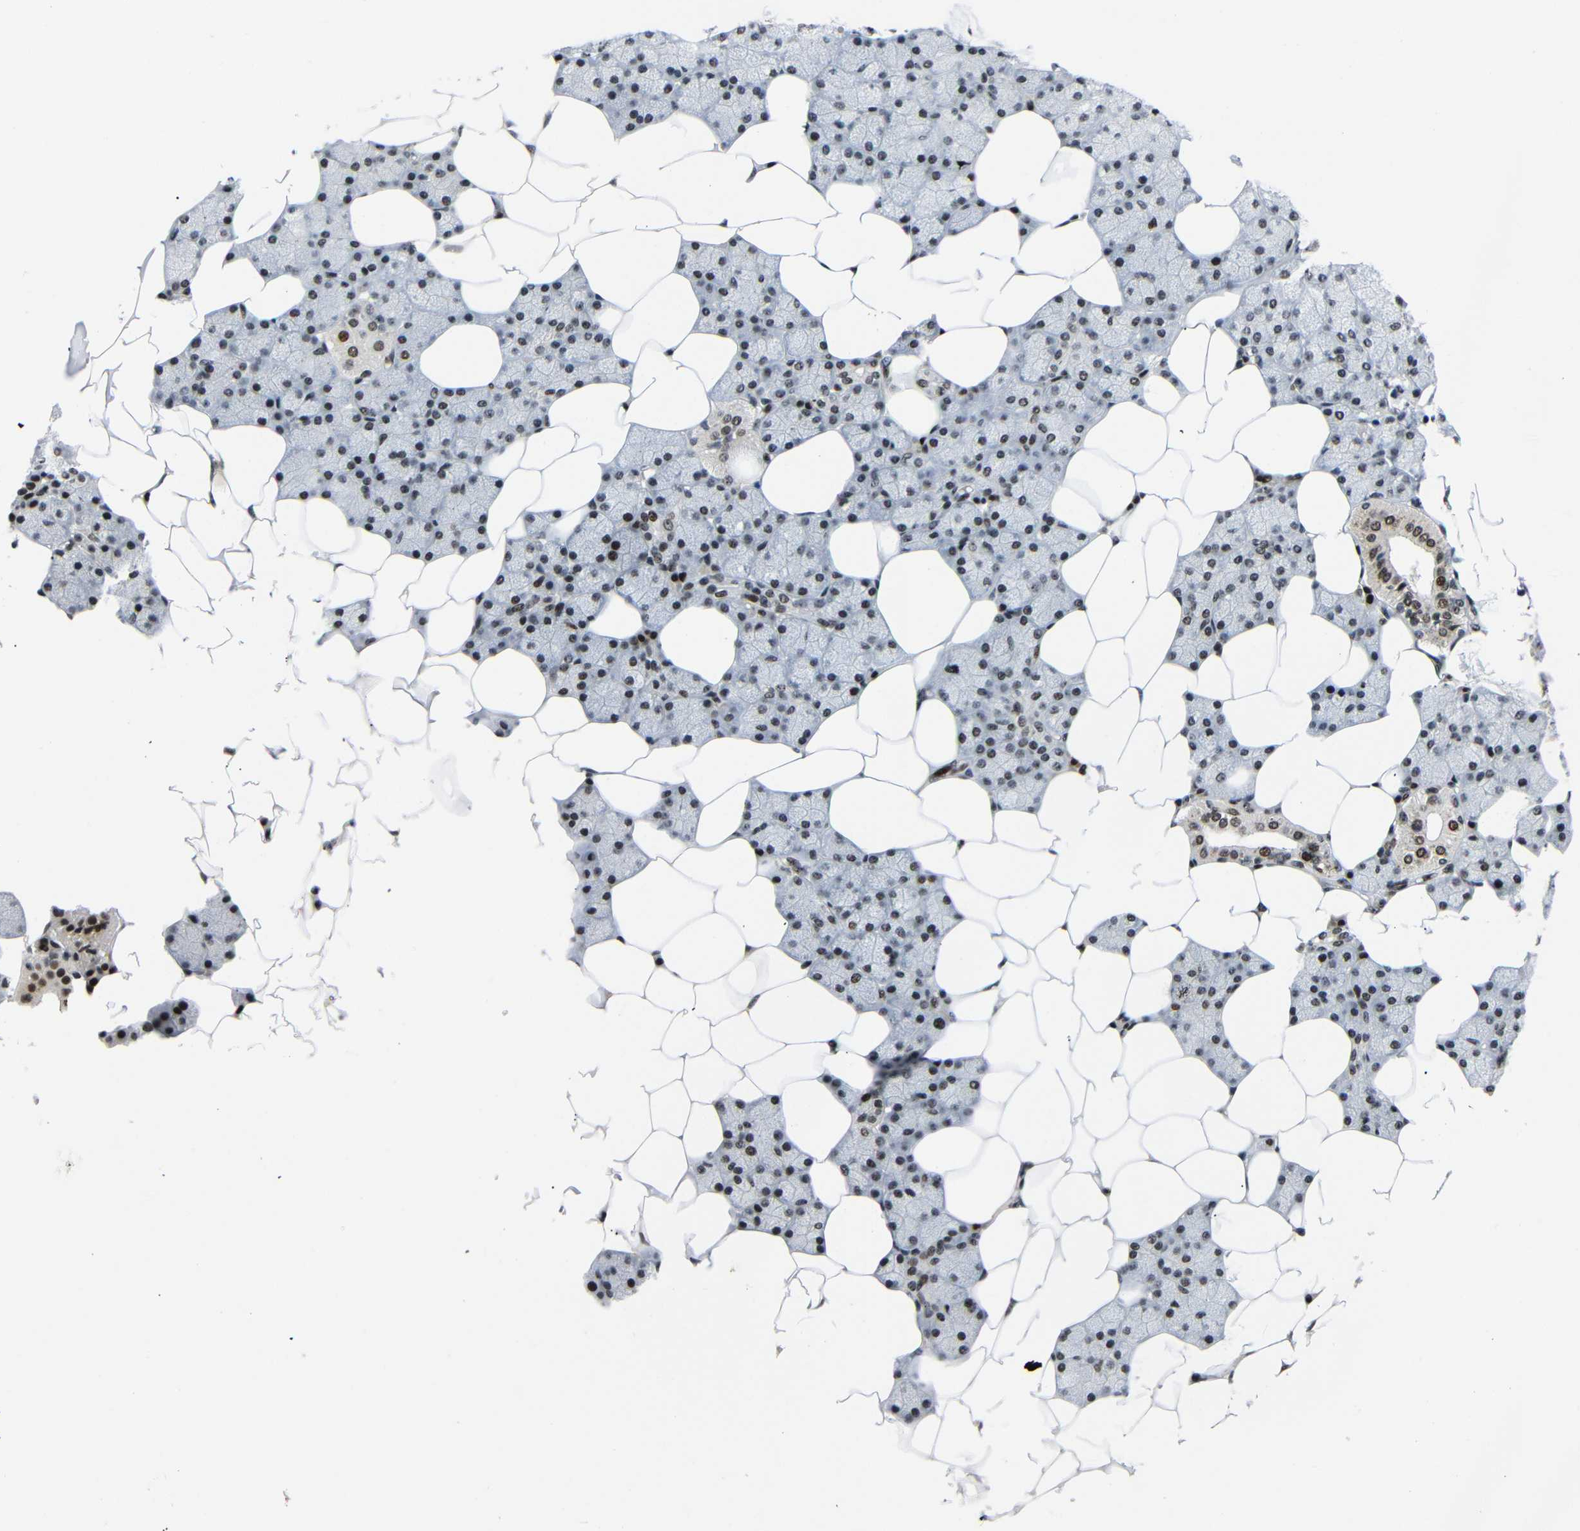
{"staining": {"intensity": "strong", "quantity": ">75%", "location": "nuclear"}, "tissue": "salivary gland", "cell_type": "Glandular cells", "image_type": "normal", "snomed": [{"axis": "morphology", "description": "Normal tissue, NOS"}, {"axis": "topography", "description": "Salivary gland"}], "caption": "Protein staining displays strong nuclear staining in about >75% of glandular cells in unremarkable salivary gland. (Stains: DAB in brown, nuclei in blue, Microscopy: brightfield microscopy at high magnification).", "gene": "SETDB2", "patient": {"sex": "male", "age": 62}}